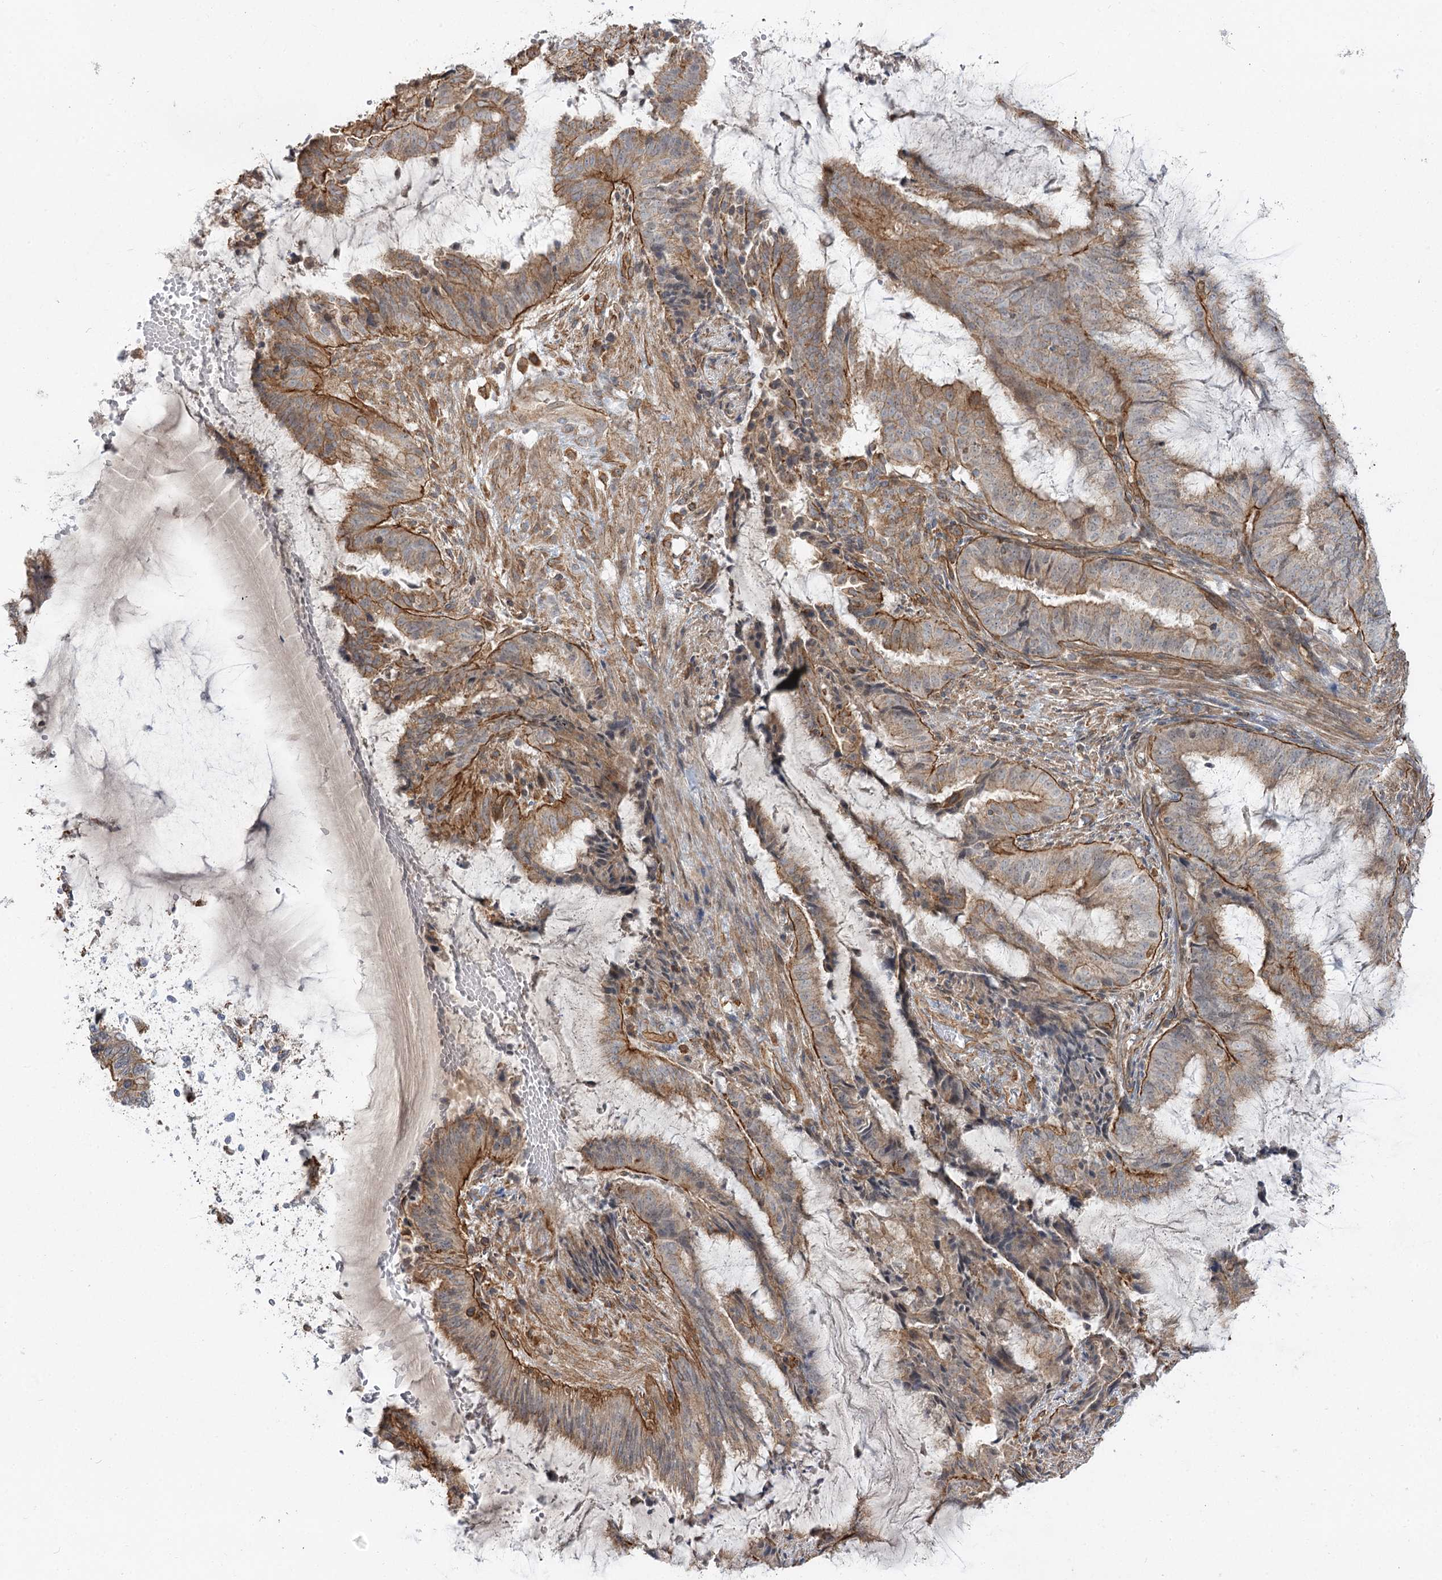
{"staining": {"intensity": "moderate", "quantity": "25%-75%", "location": "cytoplasmic/membranous"}, "tissue": "endometrial cancer", "cell_type": "Tumor cells", "image_type": "cancer", "snomed": [{"axis": "morphology", "description": "Adenocarcinoma, NOS"}, {"axis": "topography", "description": "Endometrium"}], "caption": "Human endometrial cancer (adenocarcinoma) stained for a protein (brown) displays moderate cytoplasmic/membranous positive expression in approximately 25%-75% of tumor cells.", "gene": "SH3BP5L", "patient": {"sex": "female", "age": 51}}